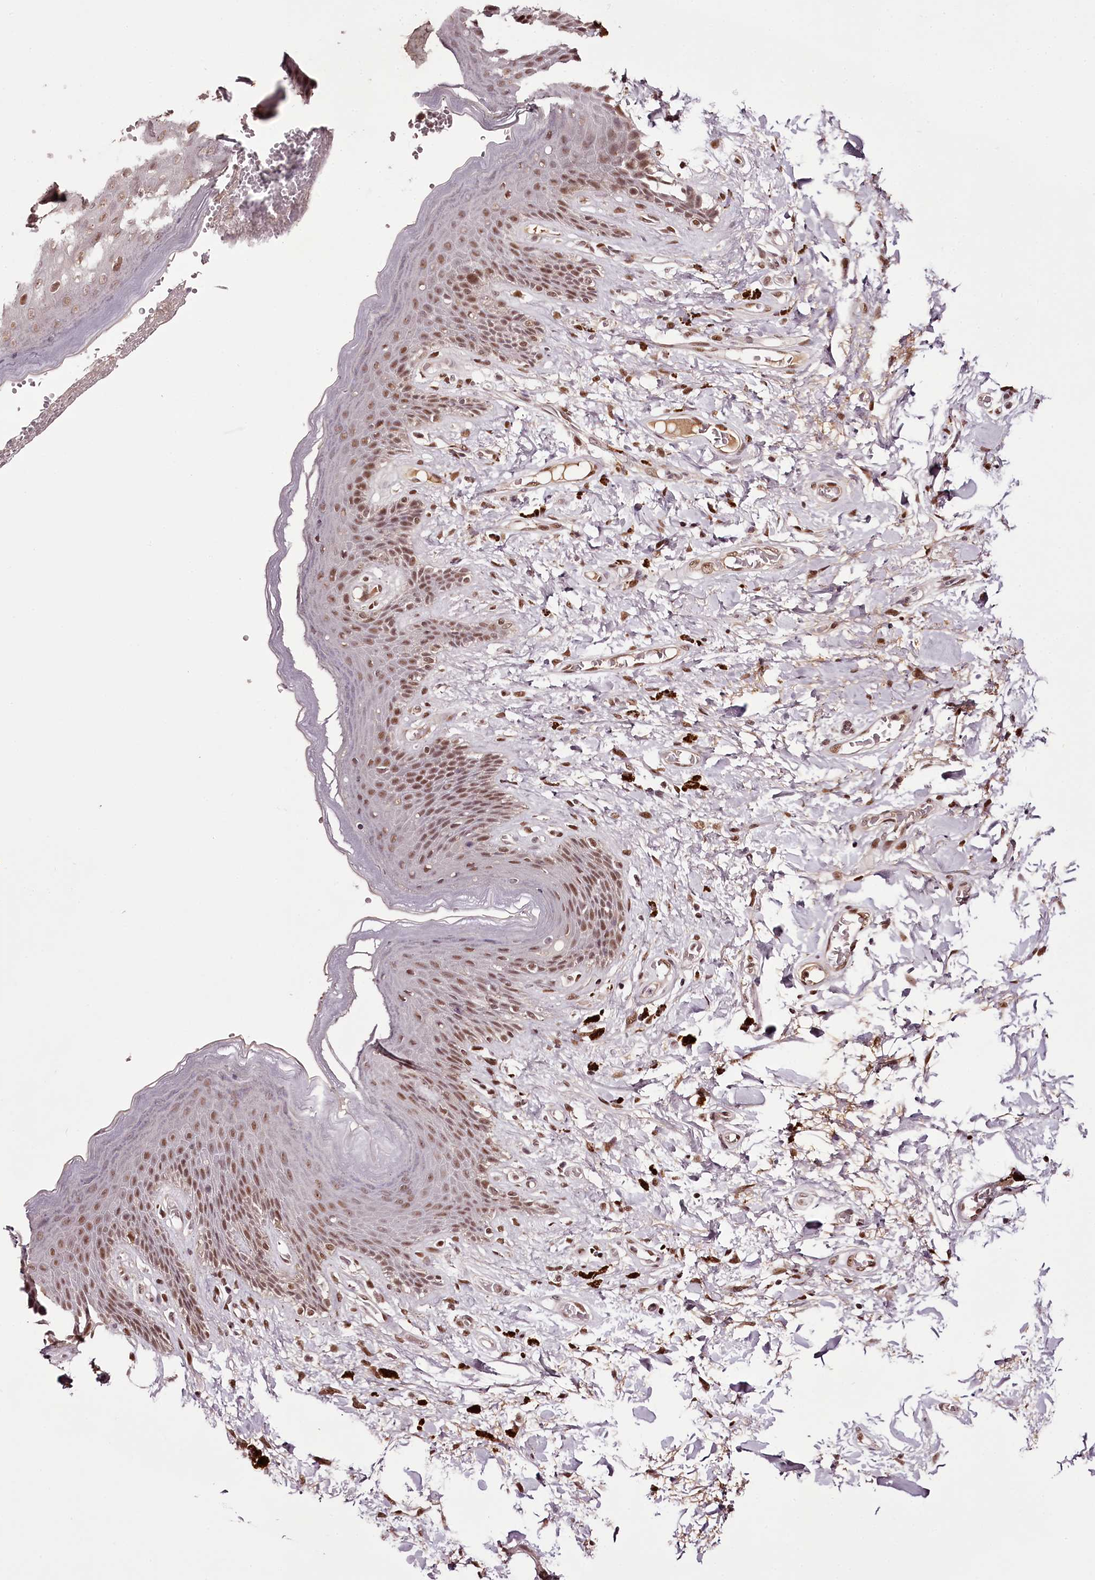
{"staining": {"intensity": "strong", "quantity": "25%-75%", "location": "nuclear"}, "tissue": "skin", "cell_type": "Epidermal cells", "image_type": "normal", "snomed": [{"axis": "morphology", "description": "Normal tissue, NOS"}, {"axis": "topography", "description": "Anal"}], "caption": "A micrograph of human skin stained for a protein displays strong nuclear brown staining in epidermal cells. (DAB (3,3'-diaminobenzidine) IHC, brown staining for protein, blue staining for nuclei).", "gene": "TTC33", "patient": {"sex": "female", "age": 78}}